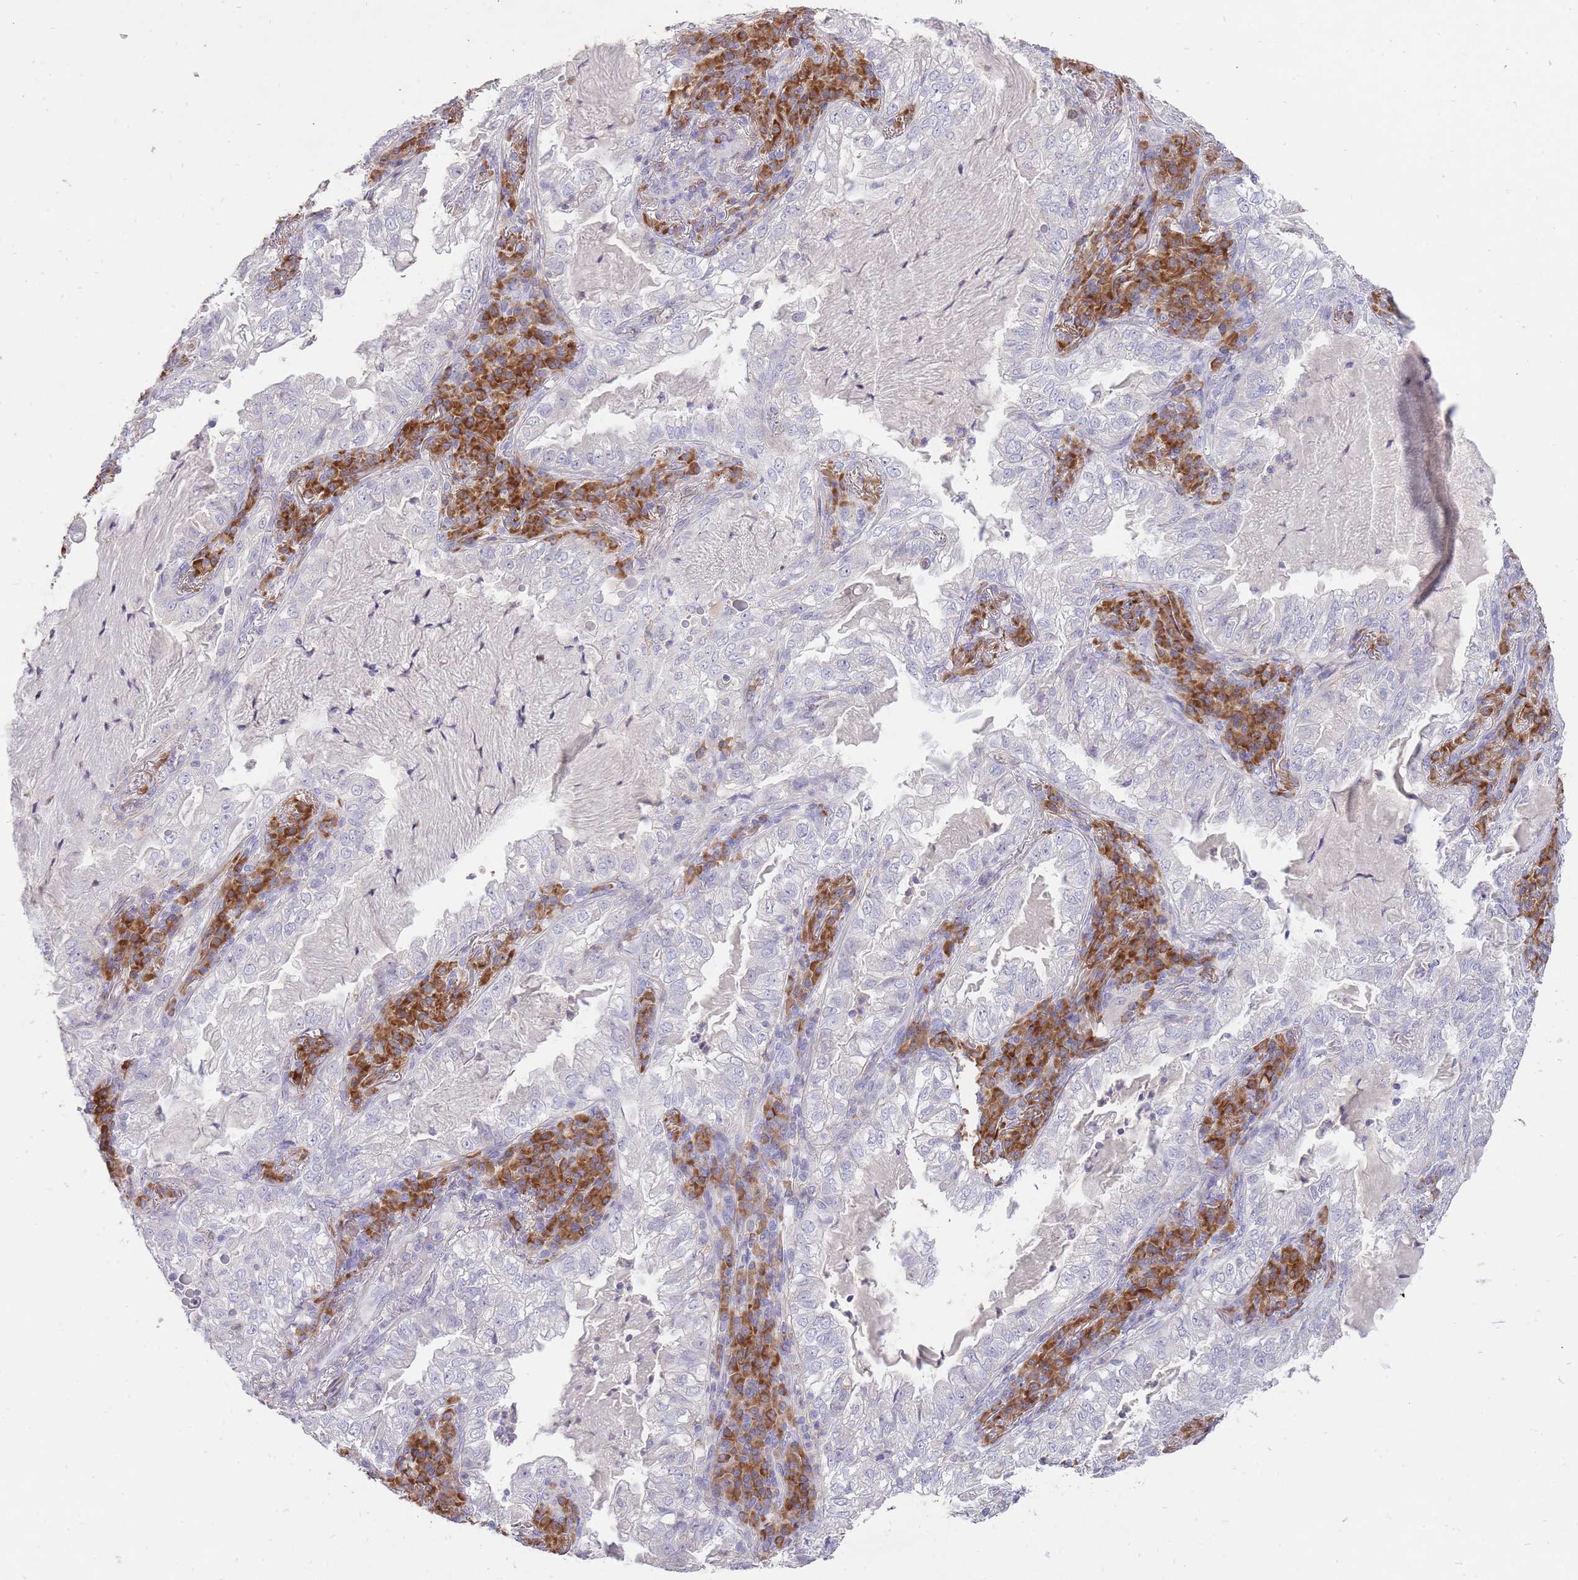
{"staining": {"intensity": "negative", "quantity": "none", "location": "none"}, "tissue": "lung cancer", "cell_type": "Tumor cells", "image_type": "cancer", "snomed": [{"axis": "morphology", "description": "Adenocarcinoma, NOS"}, {"axis": "topography", "description": "Lung"}], "caption": "IHC photomicrograph of neoplastic tissue: human lung cancer (adenocarcinoma) stained with DAB (3,3'-diaminobenzidine) demonstrates no significant protein positivity in tumor cells.", "gene": "FRG2C", "patient": {"sex": "female", "age": 73}}